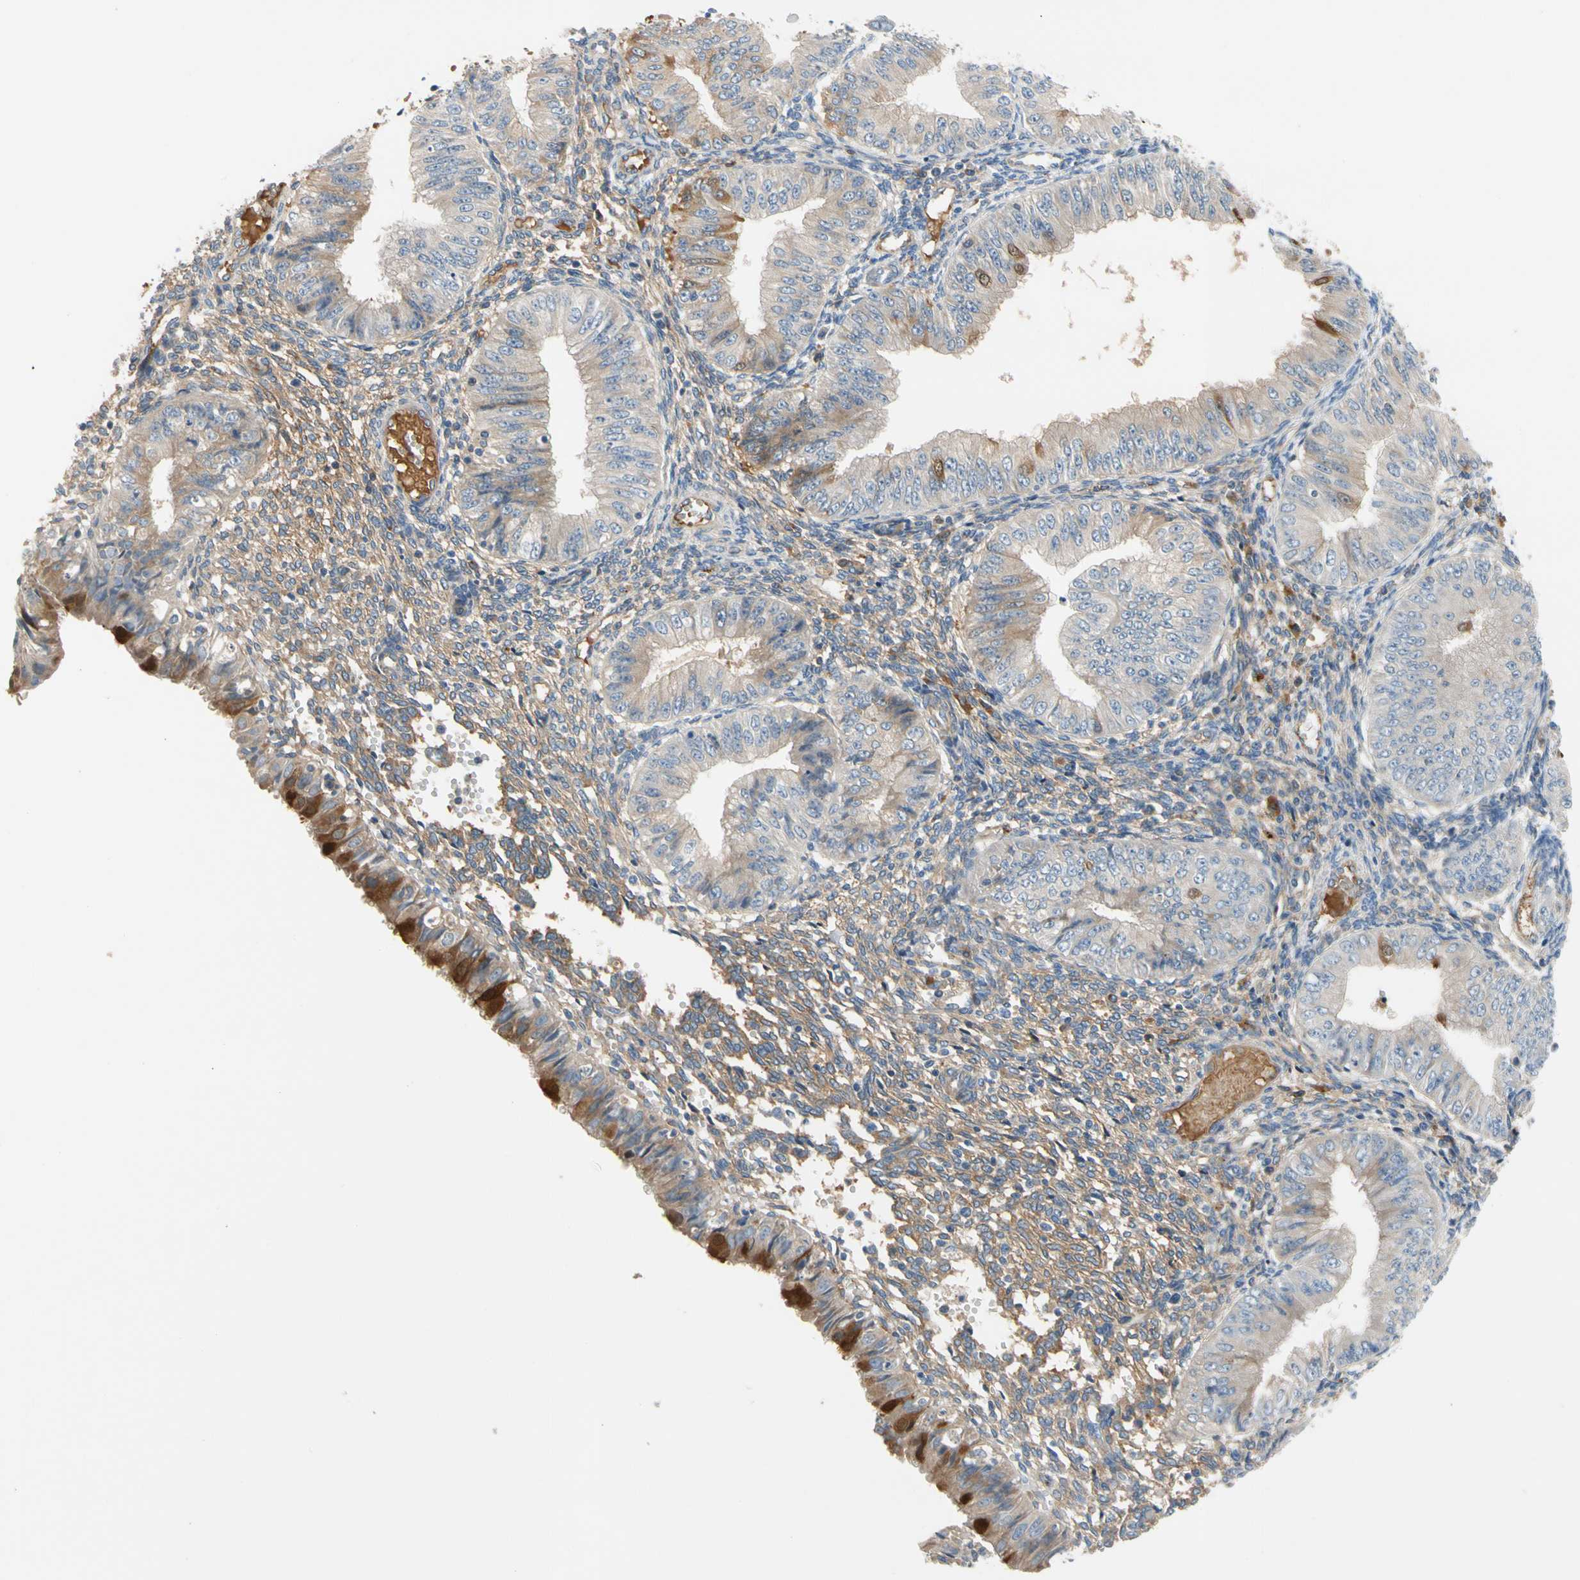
{"staining": {"intensity": "weak", "quantity": "<25%", "location": "cytoplasmic/membranous"}, "tissue": "endometrial cancer", "cell_type": "Tumor cells", "image_type": "cancer", "snomed": [{"axis": "morphology", "description": "Normal tissue, NOS"}, {"axis": "morphology", "description": "Adenocarcinoma, NOS"}, {"axis": "topography", "description": "Endometrium"}], "caption": "A histopathology image of human adenocarcinoma (endometrial) is negative for staining in tumor cells. (DAB (3,3'-diaminobenzidine) immunohistochemistry with hematoxylin counter stain).", "gene": "ENTREP3", "patient": {"sex": "female", "age": 53}}